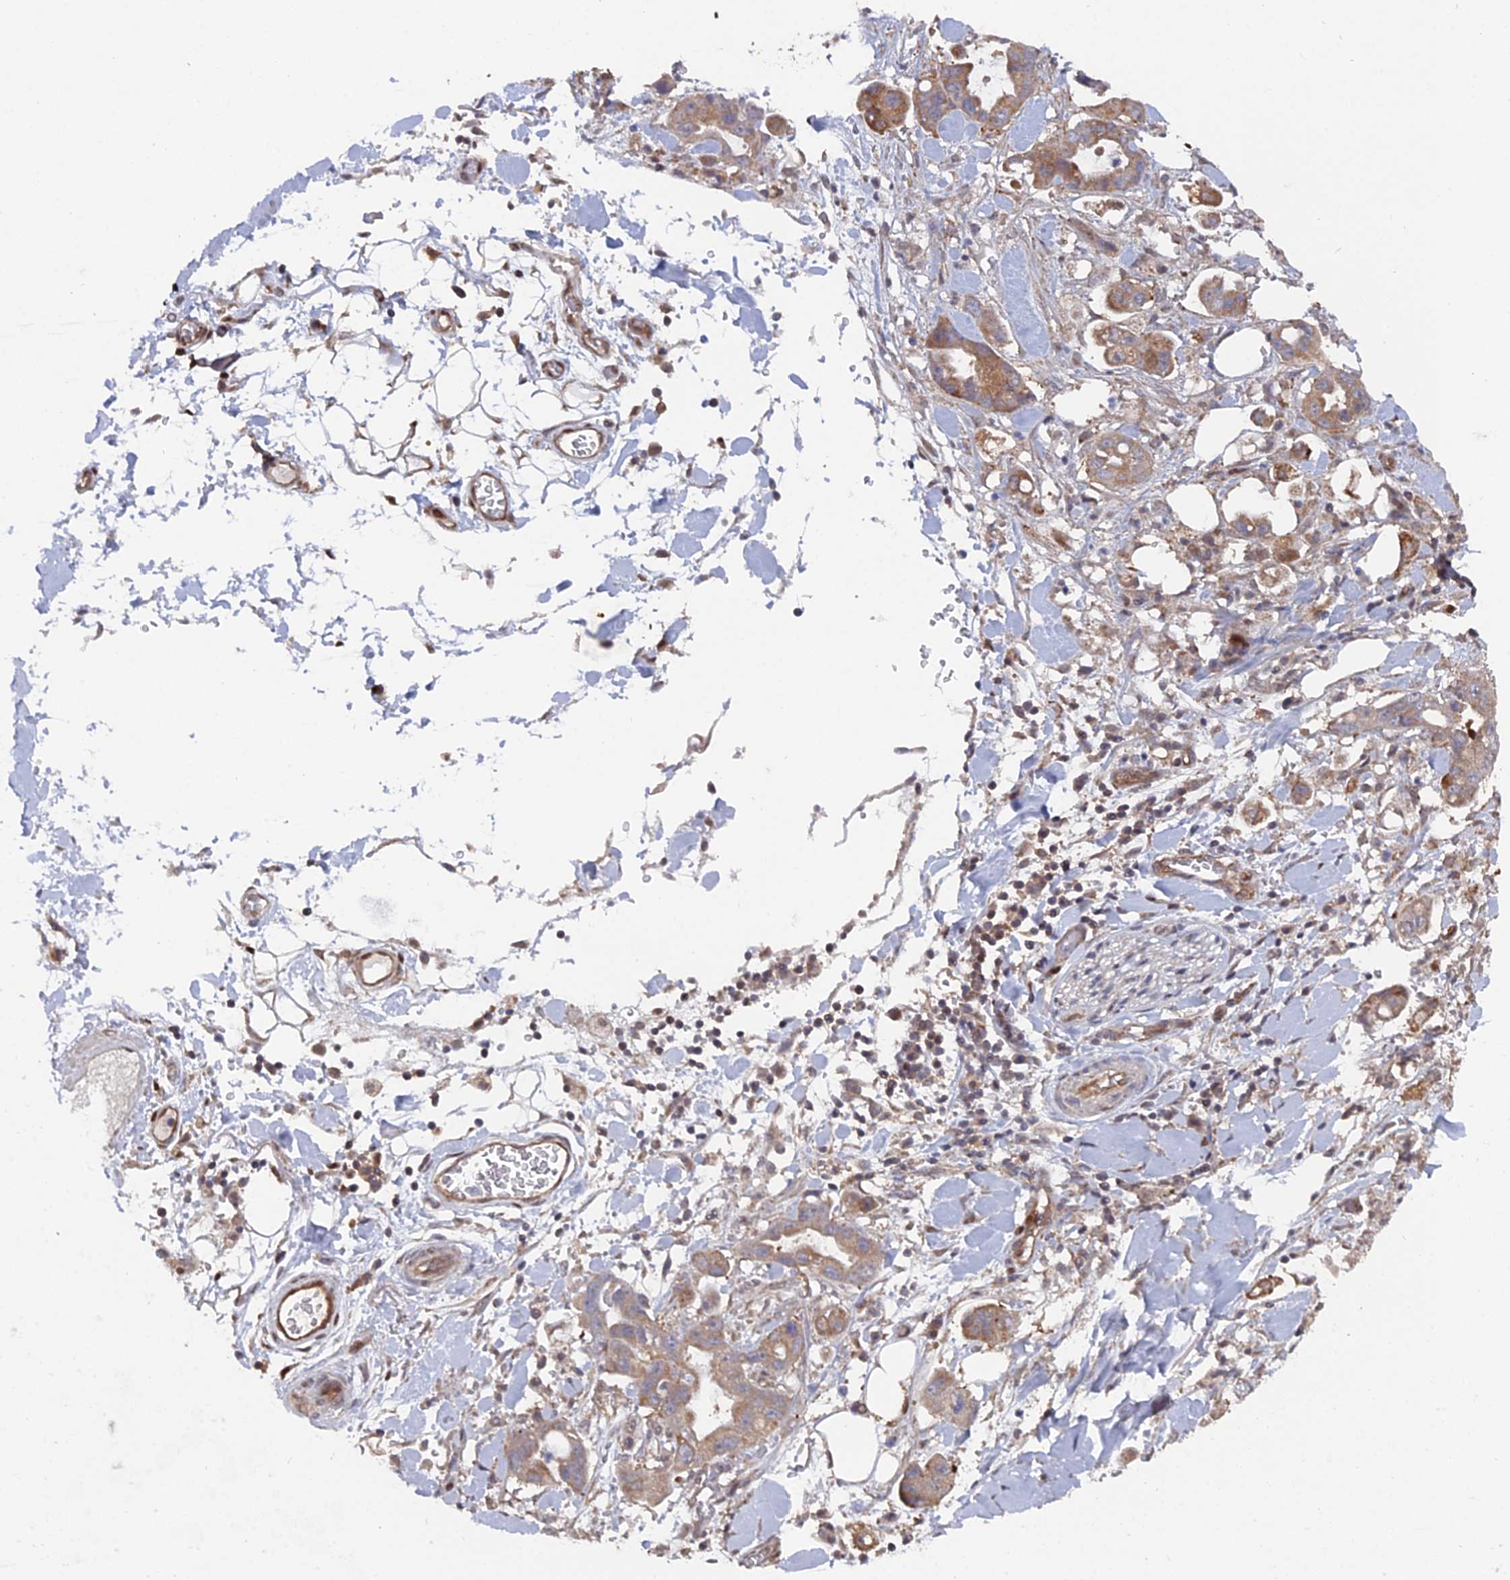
{"staining": {"intensity": "moderate", "quantity": "<25%", "location": "cytoplasmic/membranous"}, "tissue": "stomach cancer", "cell_type": "Tumor cells", "image_type": "cancer", "snomed": [{"axis": "morphology", "description": "Adenocarcinoma, NOS"}, {"axis": "topography", "description": "Stomach"}], "caption": "Adenocarcinoma (stomach) stained with IHC demonstrates moderate cytoplasmic/membranous expression in approximately <25% of tumor cells.", "gene": "UNC5D", "patient": {"sex": "male", "age": 62}}